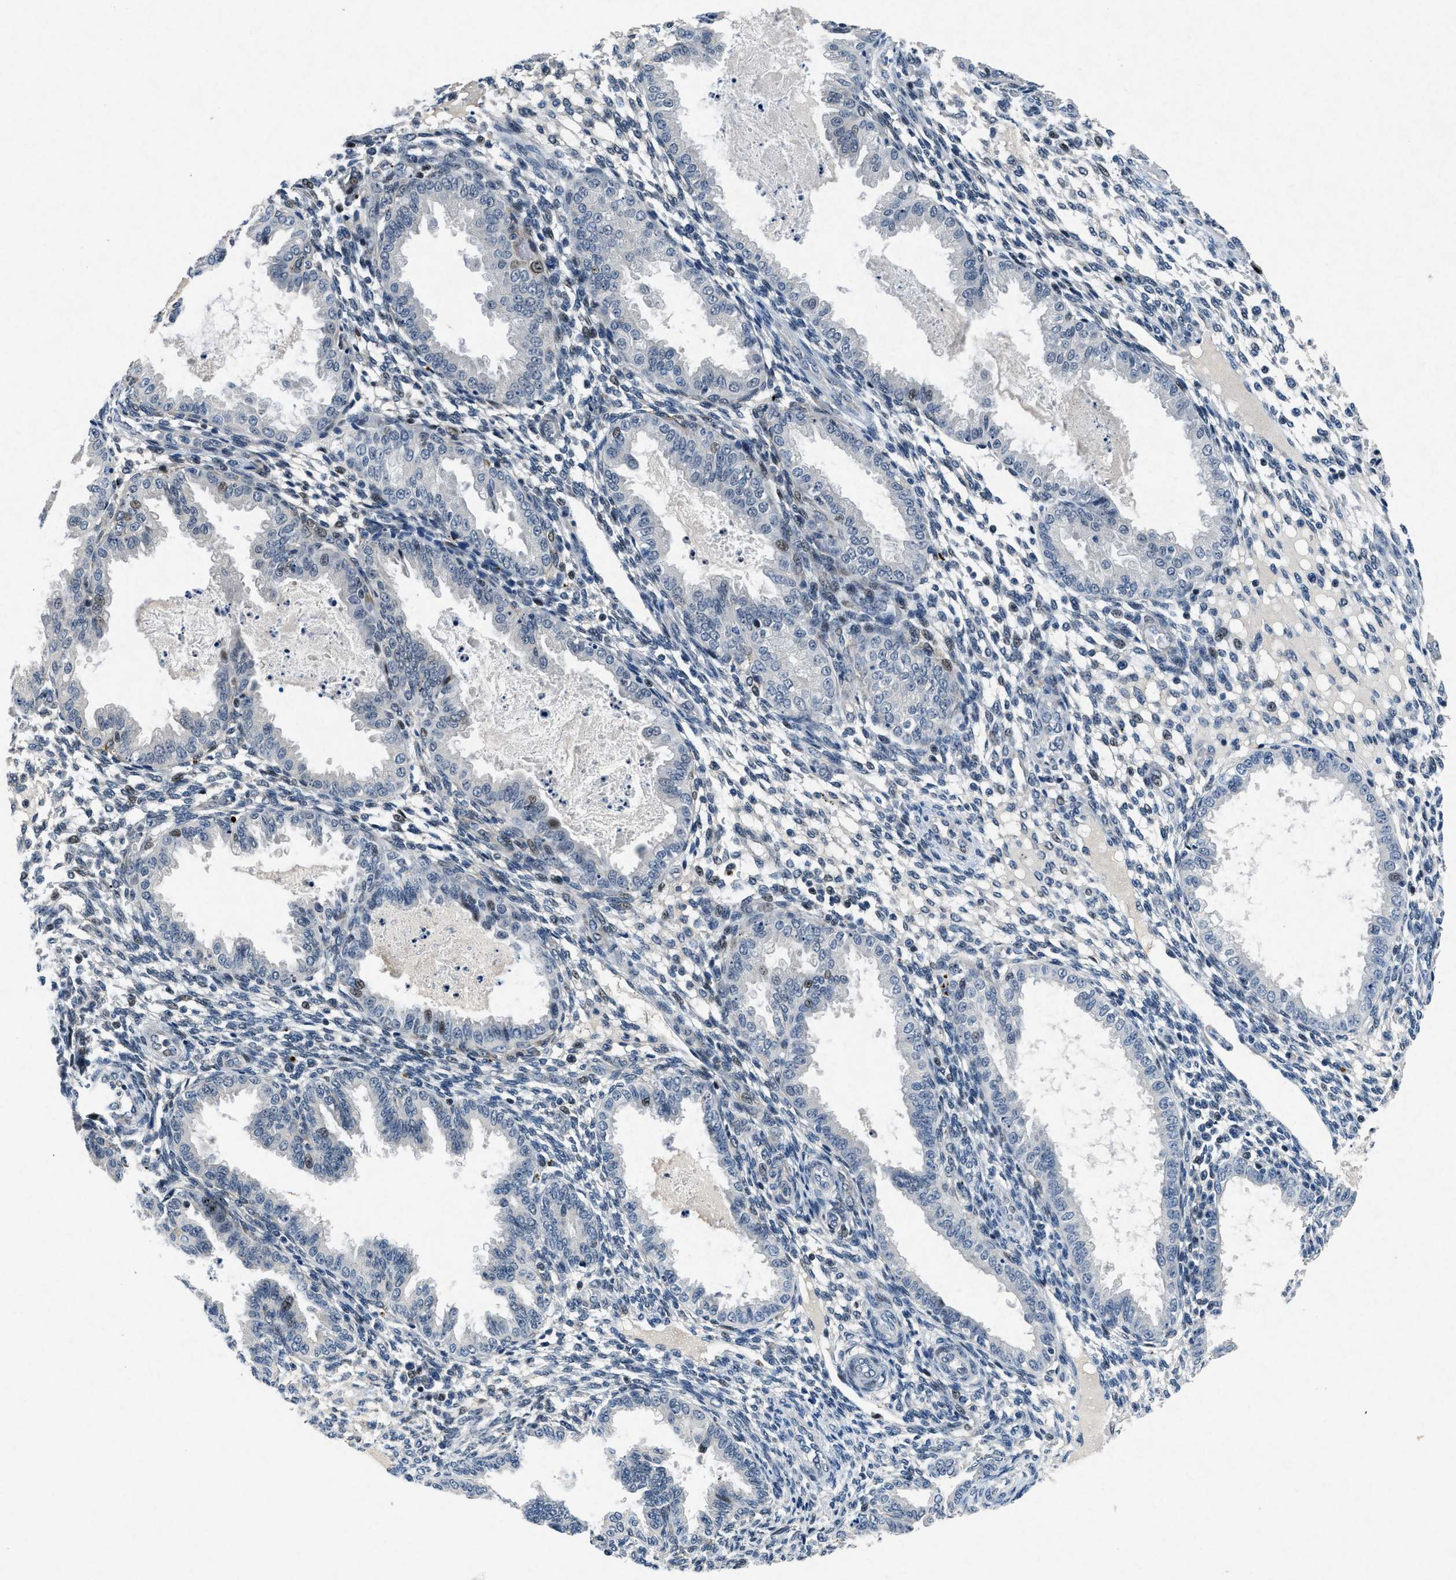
{"staining": {"intensity": "moderate", "quantity": "<25%", "location": "nuclear"}, "tissue": "endometrium", "cell_type": "Cells in endometrial stroma", "image_type": "normal", "snomed": [{"axis": "morphology", "description": "Normal tissue, NOS"}, {"axis": "topography", "description": "Endometrium"}], "caption": "Cells in endometrial stroma exhibit moderate nuclear positivity in approximately <25% of cells in unremarkable endometrium.", "gene": "PHLDA1", "patient": {"sex": "female", "age": 33}}